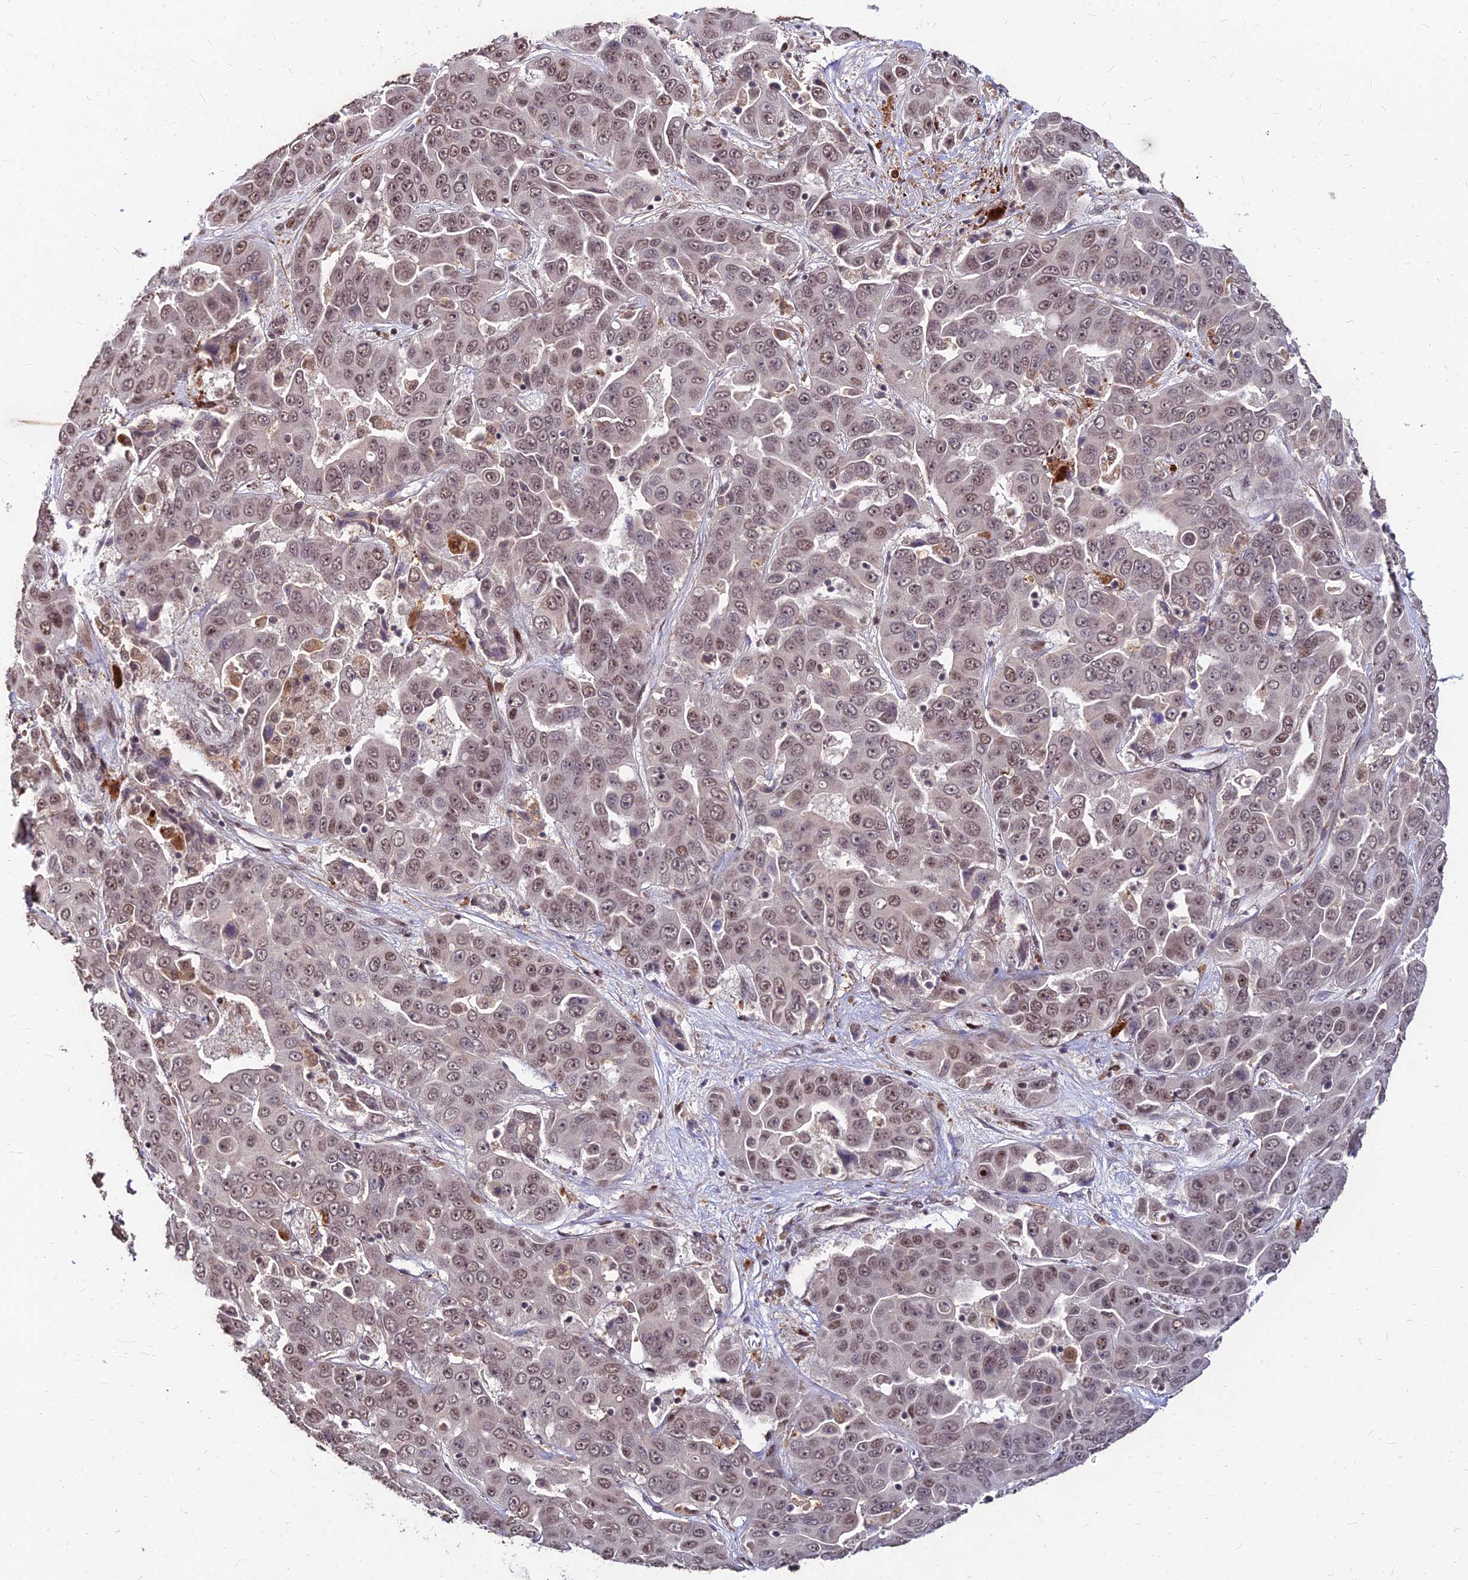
{"staining": {"intensity": "weak", "quantity": "25%-75%", "location": "nuclear"}, "tissue": "liver cancer", "cell_type": "Tumor cells", "image_type": "cancer", "snomed": [{"axis": "morphology", "description": "Cholangiocarcinoma"}, {"axis": "topography", "description": "Liver"}], "caption": "Human liver cancer stained with a brown dye displays weak nuclear positive staining in approximately 25%-75% of tumor cells.", "gene": "ZBED4", "patient": {"sex": "female", "age": 52}}